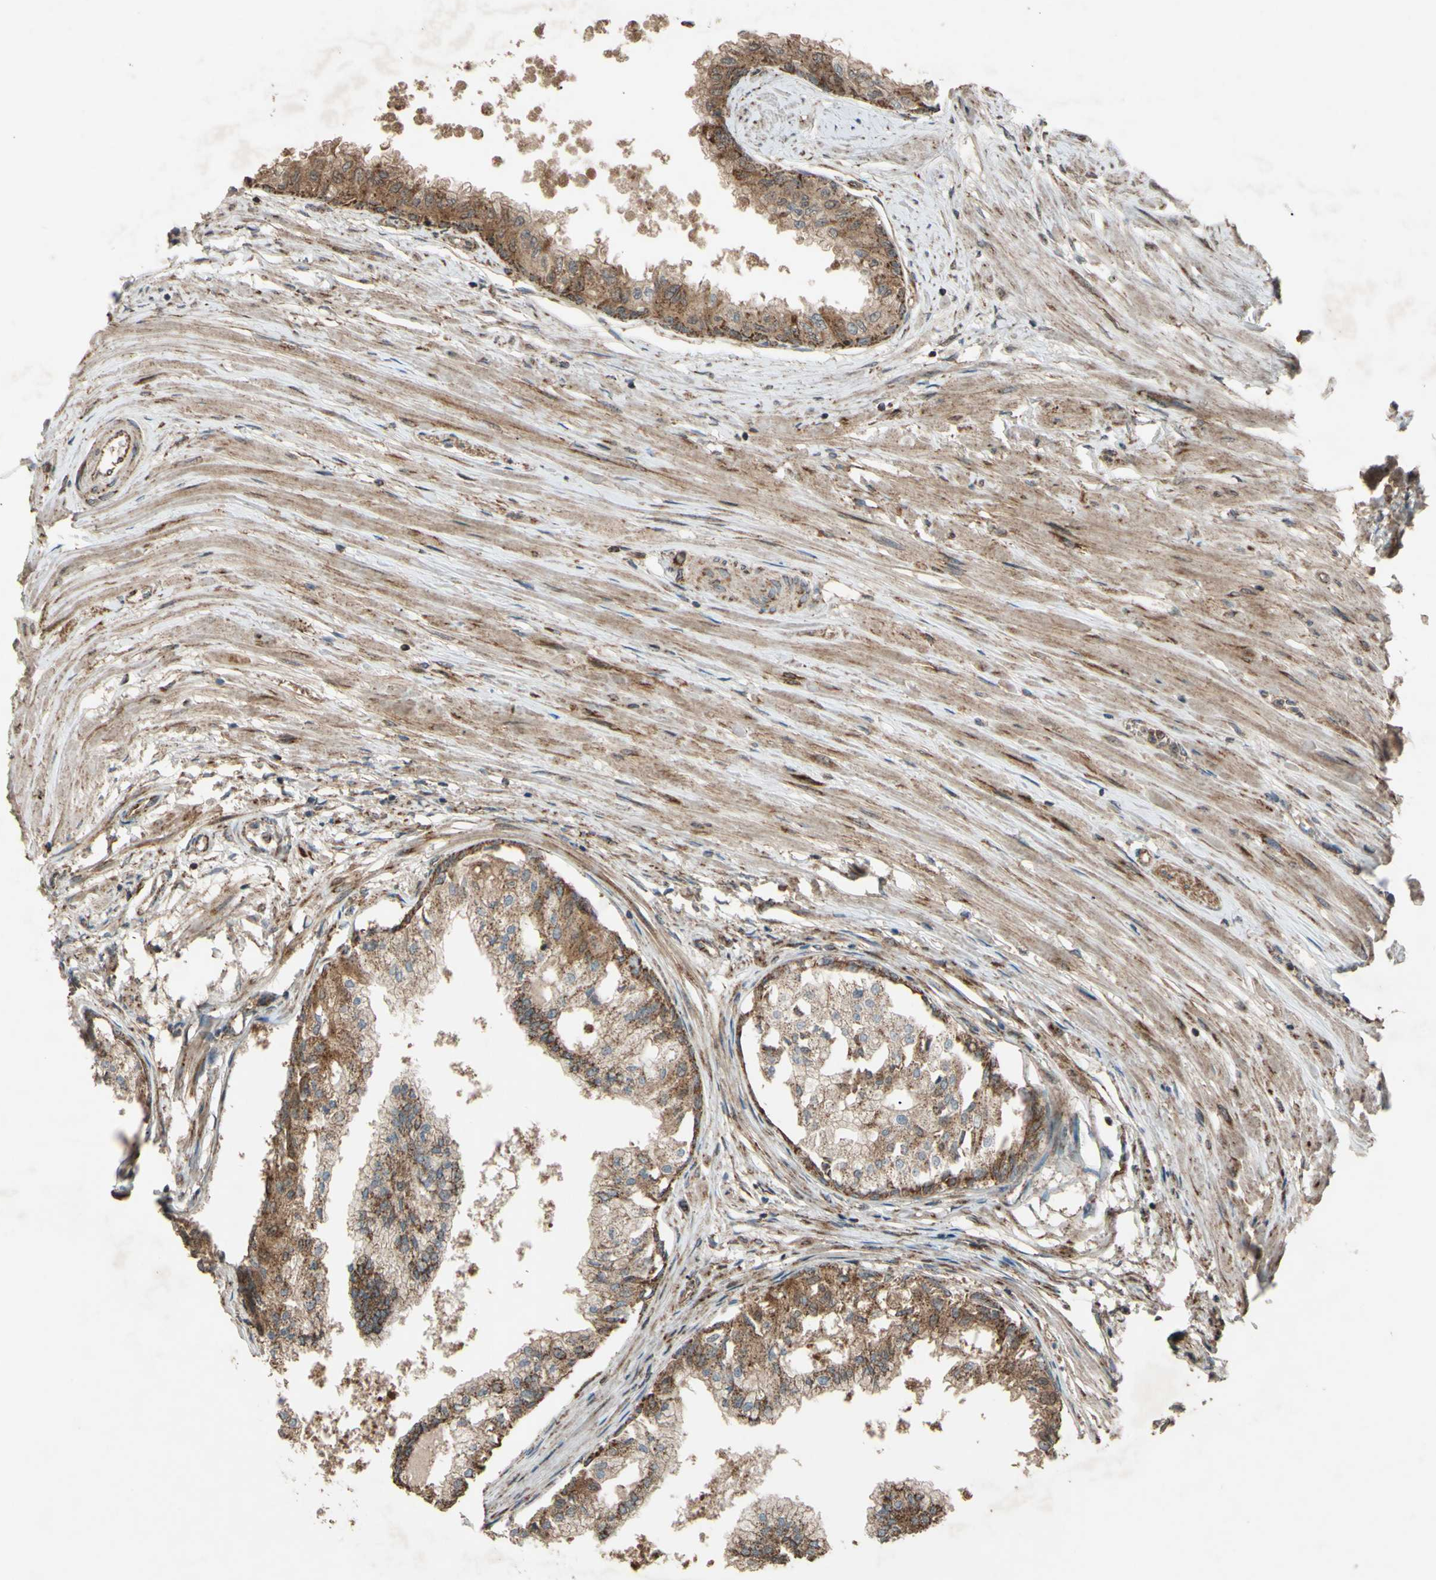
{"staining": {"intensity": "moderate", "quantity": ">75%", "location": "cytoplasmic/membranous"}, "tissue": "prostate", "cell_type": "Glandular cells", "image_type": "normal", "snomed": [{"axis": "morphology", "description": "Normal tissue, NOS"}, {"axis": "topography", "description": "Prostate"}, {"axis": "topography", "description": "Seminal veicle"}], "caption": "Protein positivity by IHC demonstrates moderate cytoplasmic/membranous staining in about >75% of glandular cells in normal prostate. (DAB (3,3'-diaminobenzidine) IHC, brown staining for protein, blue staining for nuclei).", "gene": "ACOT8", "patient": {"sex": "male", "age": 60}}